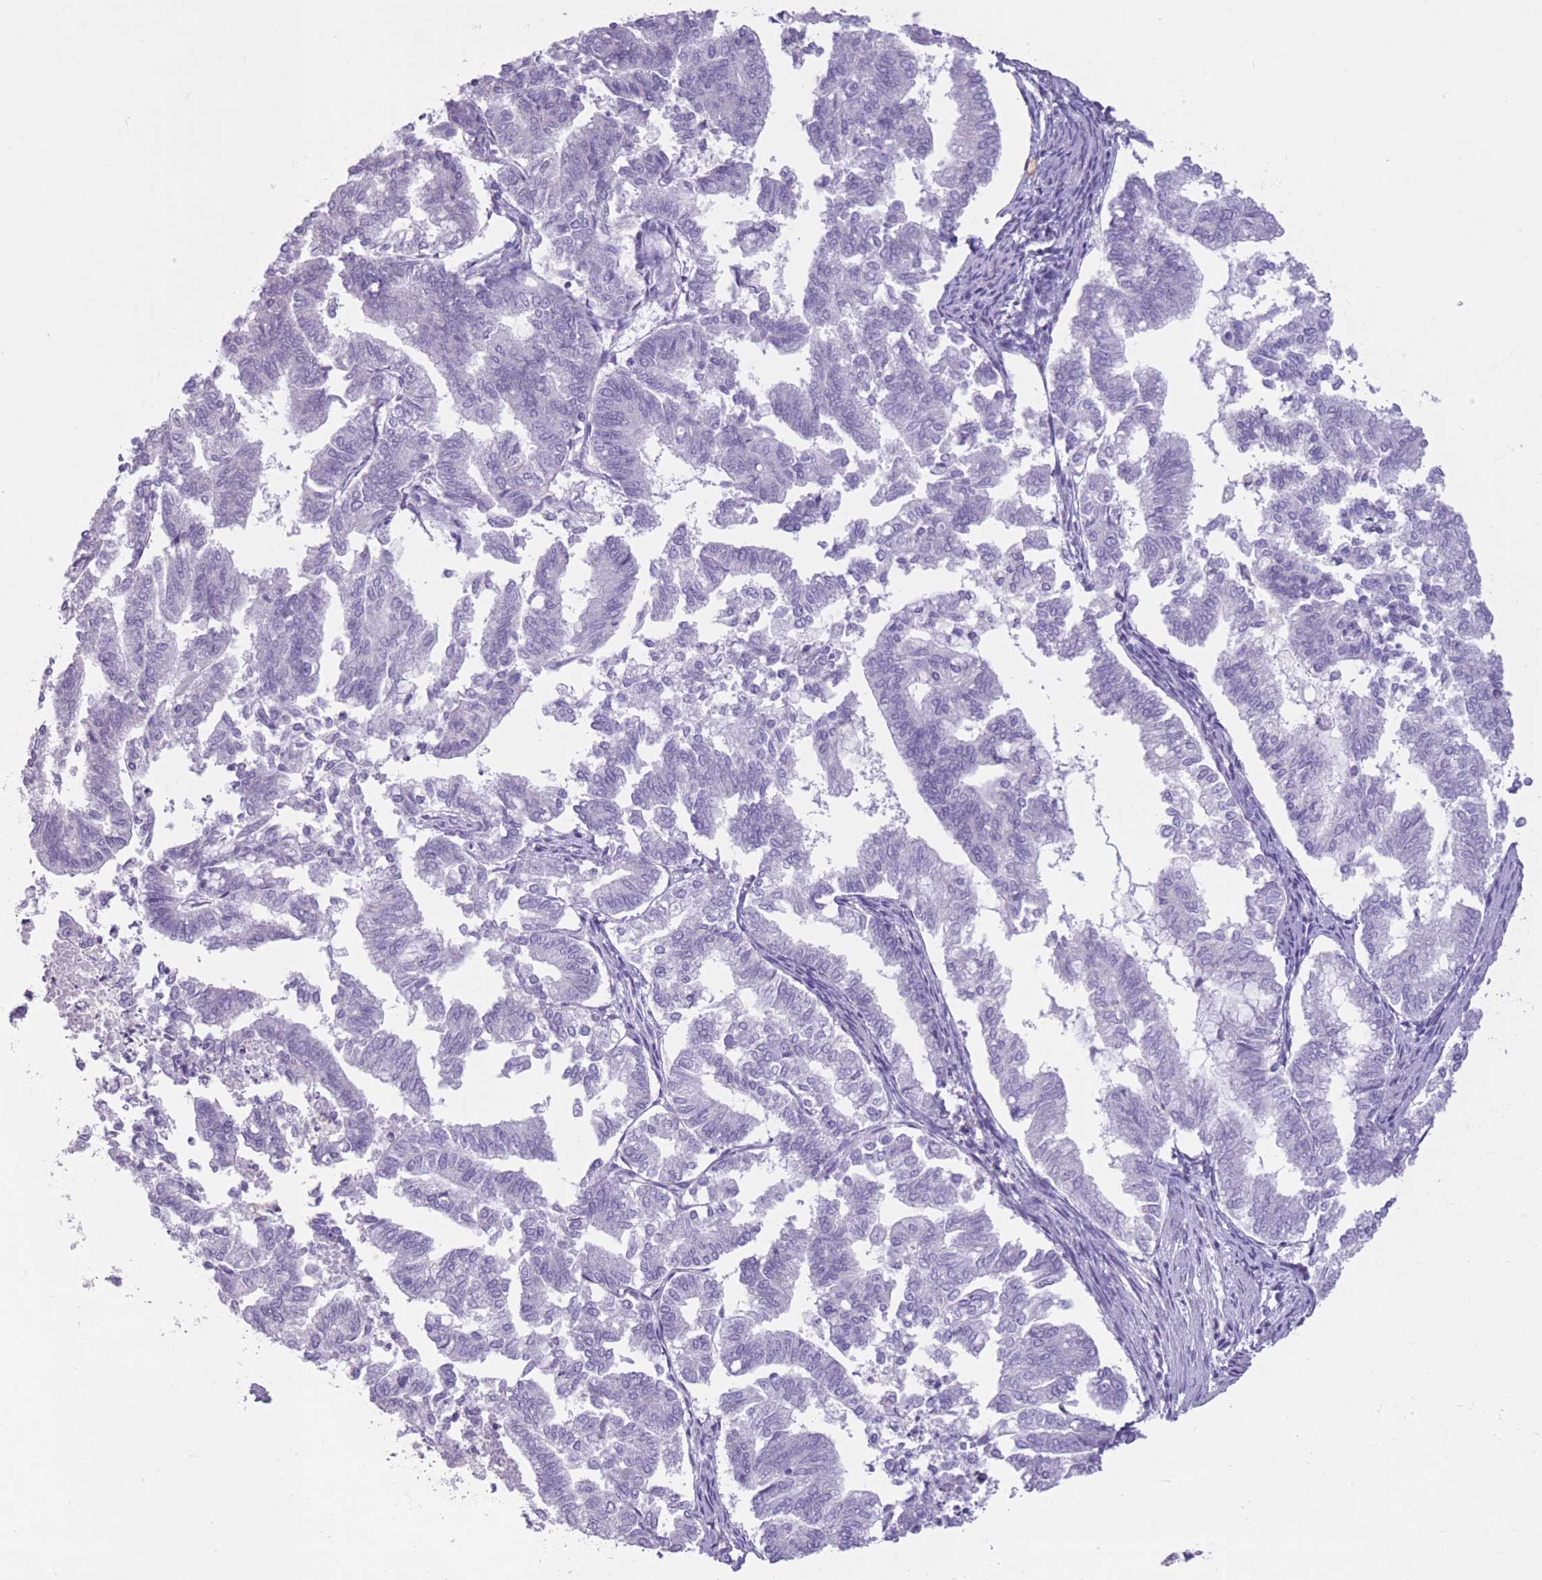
{"staining": {"intensity": "negative", "quantity": "none", "location": "none"}, "tissue": "endometrial cancer", "cell_type": "Tumor cells", "image_type": "cancer", "snomed": [{"axis": "morphology", "description": "Adenocarcinoma, NOS"}, {"axis": "topography", "description": "Endometrium"}], "caption": "Immunohistochemistry (IHC) of adenocarcinoma (endometrial) displays no expression in tumor cells.", "gene": "WDR70", "patient": {"sex": "female", "age": 79}}